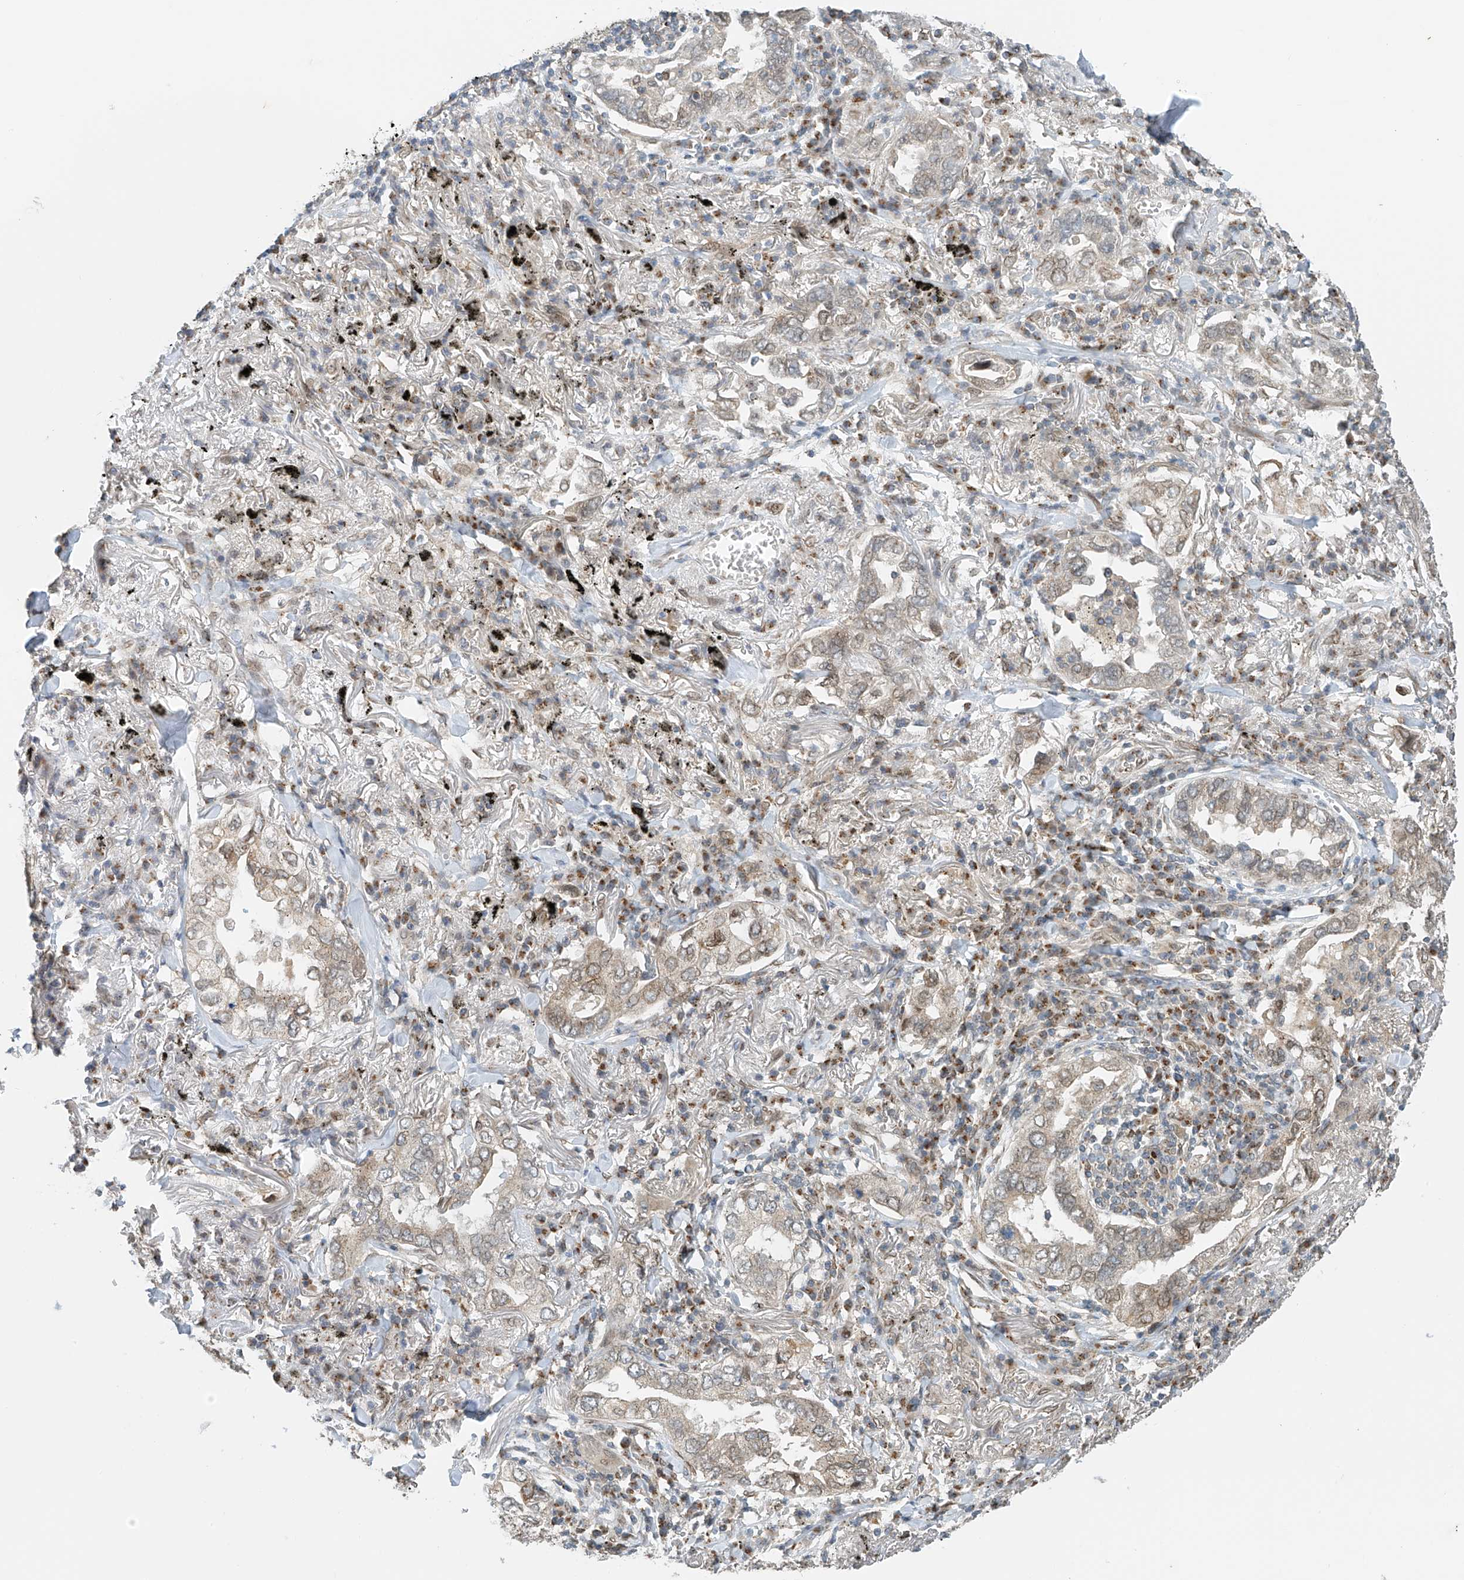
{"staining": {"intensity": "weak", "quantity": "<25%", "location": "cytoplasmic/membranous"}, "tissue": "lung cancer", "cell_type": "Tumor cells", "image_type": "cancer", "snomed": [{"axis": "morphology", "description": "Adenocarcinoma, NOS"}, {"axis": "topography", "description": "Lung"}], "caption": "DAB immunohistochemical staining of human lung cancer reveals no significant positivity in tumor cells.", "gene": "STARD9", "patient": {"sex": "male", "age": 65}}